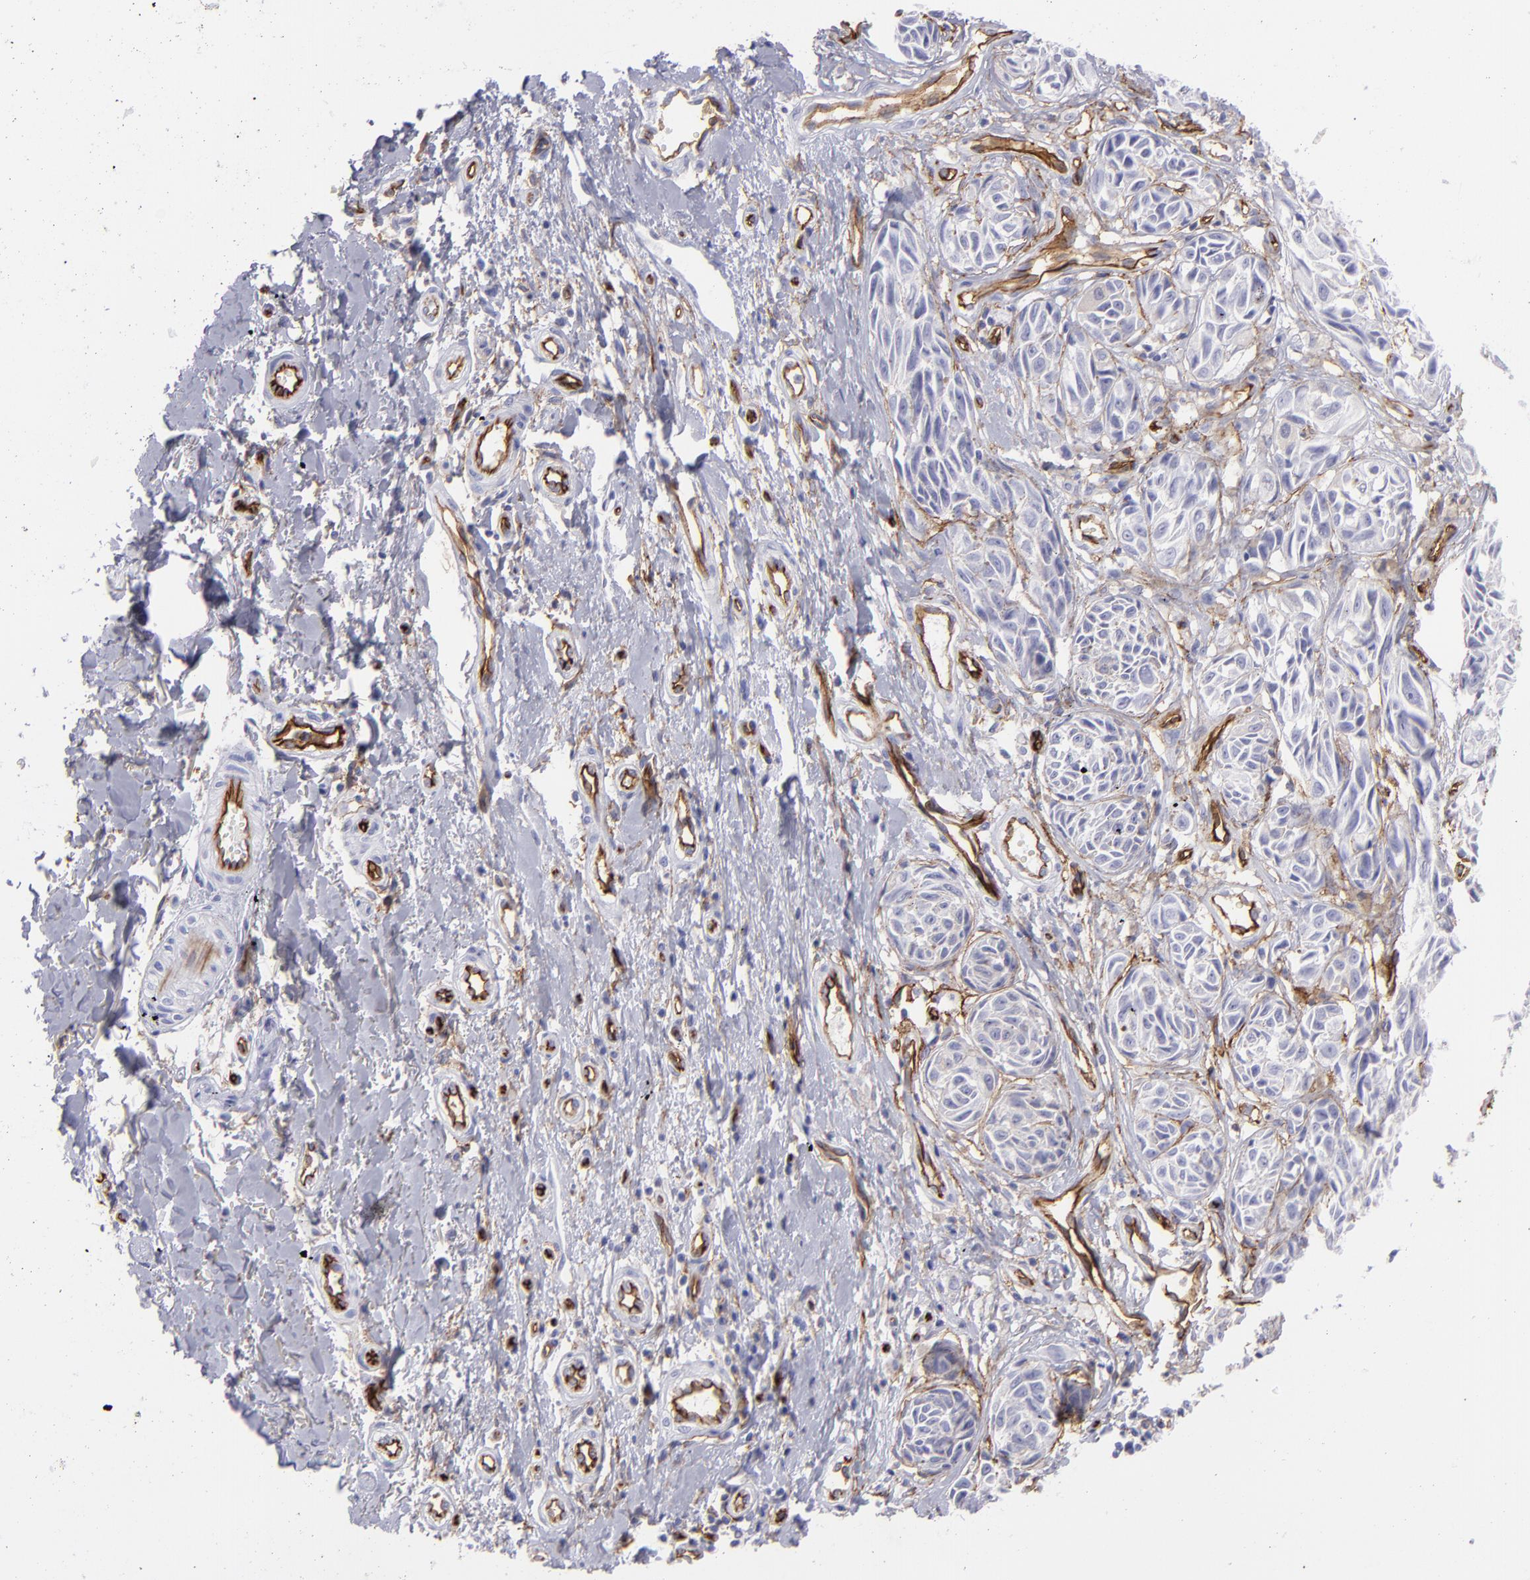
{"staining": {"intensity": "negative", "quantity": "none", "location": "none"}, "tissue": "melanoma", "cell_type": "Tumor cells", "image_type": "cancer", "snomed": [{"axis": "morphology", "description": "Malignant melanoma, NOS"}, {"axis": "topography", "description": "Skin"}], "caption": "The image displays no staining of tumor cells in malignant melanoma.", "gene": "ACE", "patient": {"sex": "male", "age": 67}}